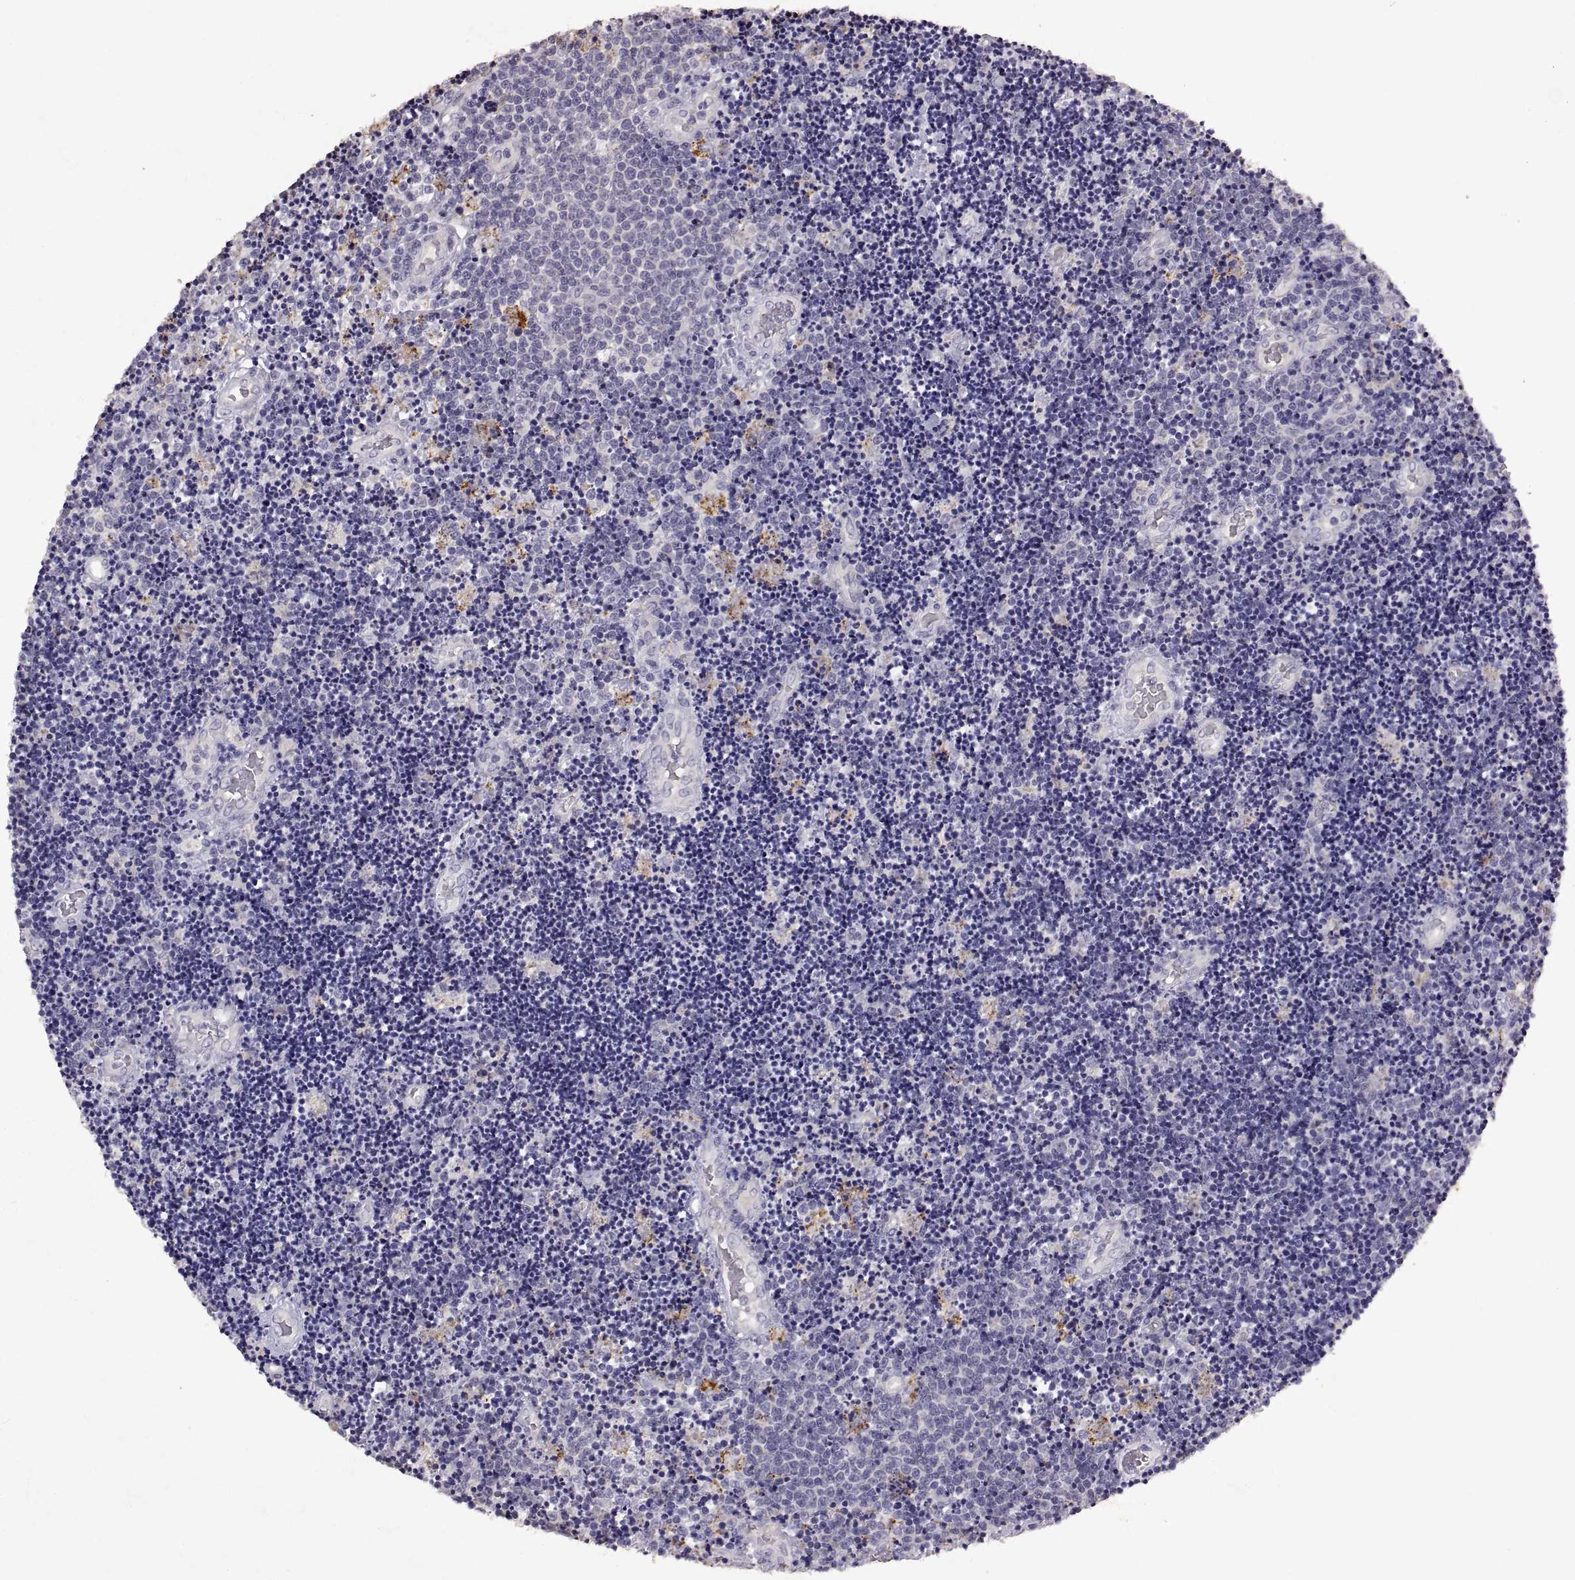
{"staining": {"intensity": "negative", "quantity": "none", "location": "none"}, "tissue": "lymphoma", "cell_type": "Tumor cells", "image_type": "cancer", "snomed": [{"axis": "morphology", "description": "Malignant lymphoma, non-Hodgkin's type, Low grade"}, {"axis": "topography", "description": "Brain"}], "caption": "The image shows no significant expression in tumor cells of malignant lymphoma, non-Hodgkin's type (low-grade). (Stains: DAB immunohistochemistry (IHC) with hematoxylin counter stain, Microscopy: brightfield microscopy at high magnification).", "gene": "DEFB136", "patient": {"sex": "female", "age": 66}}